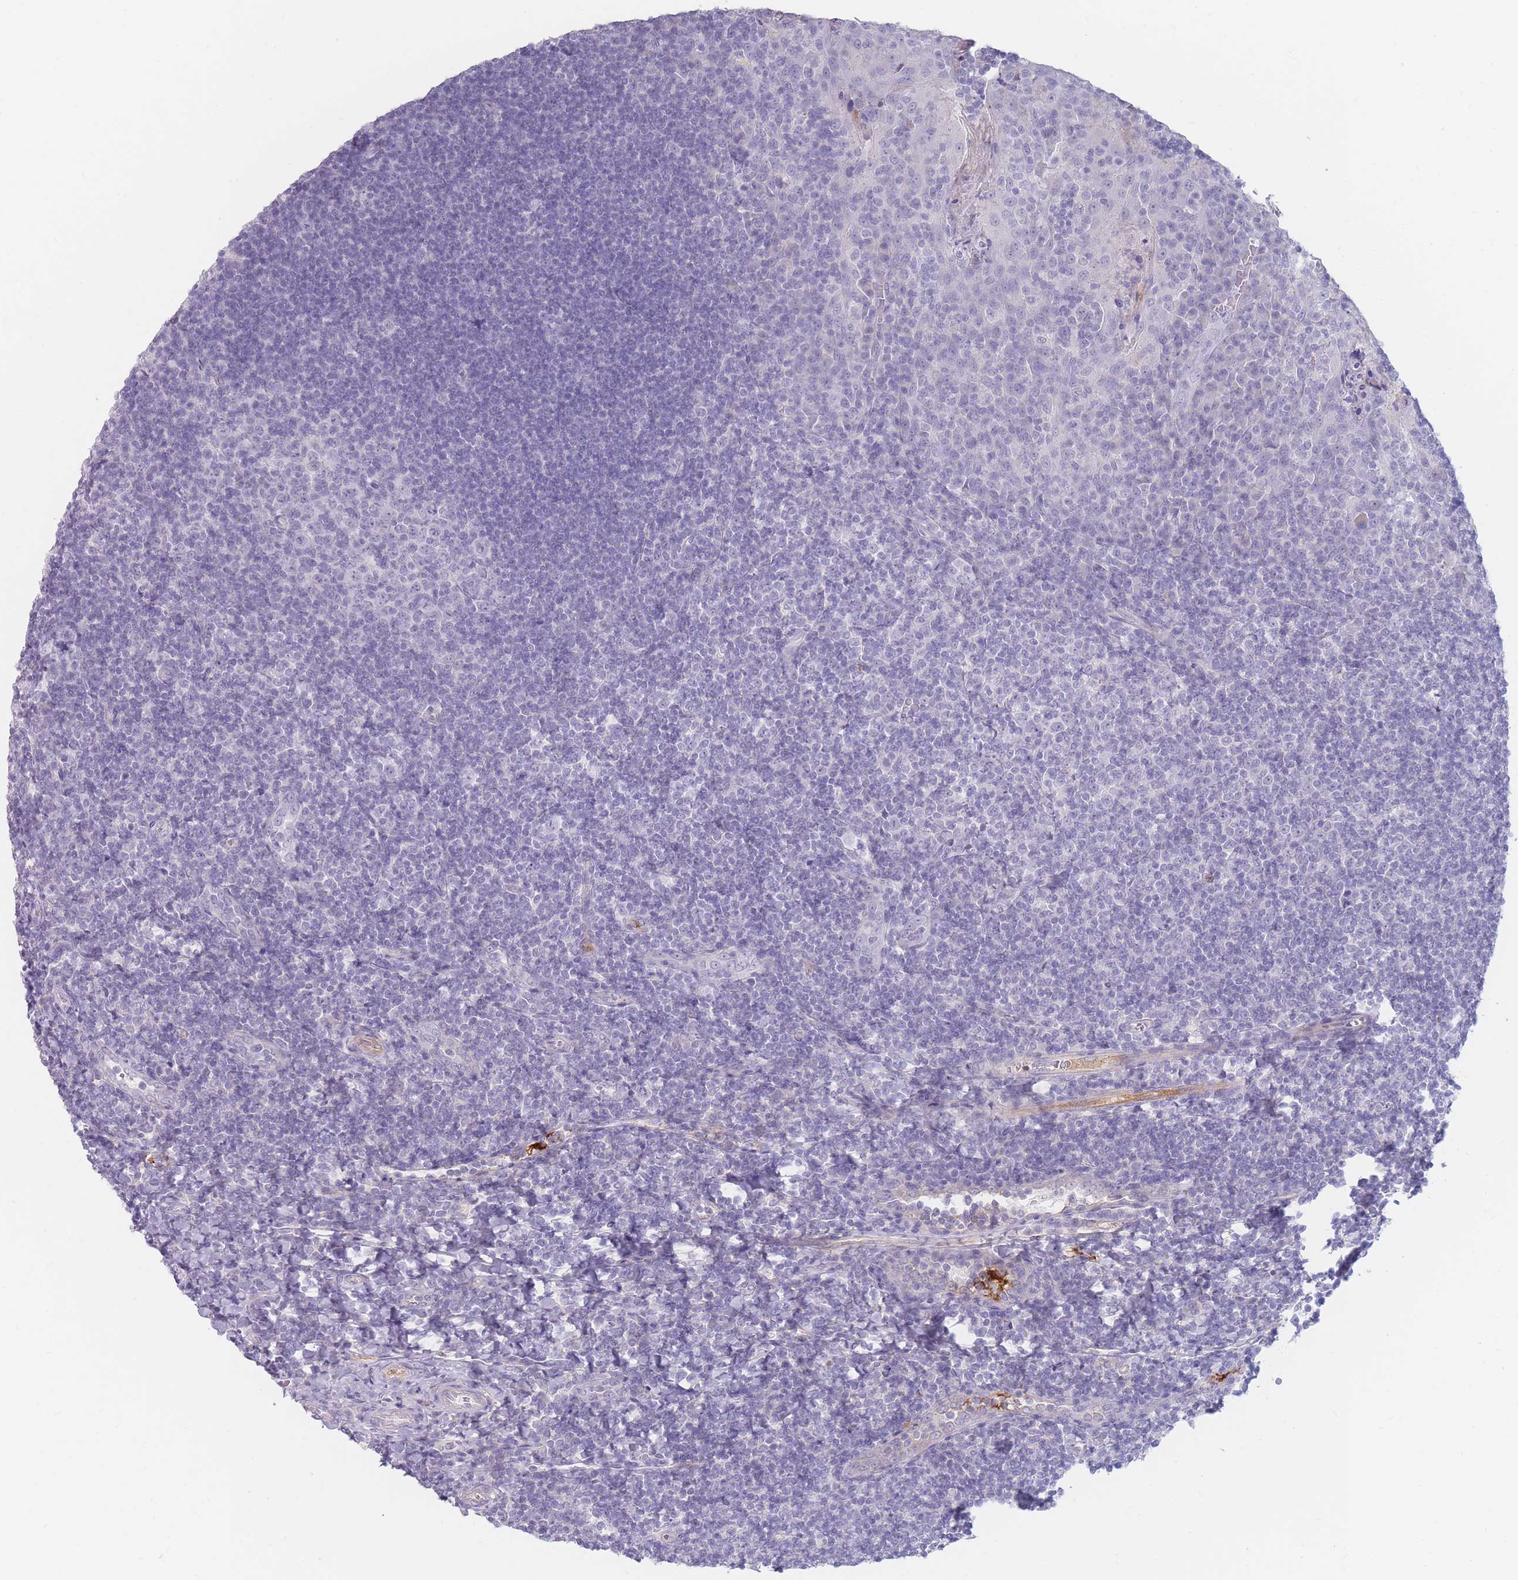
{"staining": {"intensity": "negative", "quantity": "none", "location": "none"}, "tissue": "tonsil", "cell_type": "Germinal center cells", "image_type": "normal", "snomed": [{"axis": "morphology", "description": "Normal tissue, NOS"}, {"axis": "topography", "description": "Tonsil"}], "caption": "An image of human tonsil is negative for staining in germinal center cells. The staining was performed using DAB (3,3'-diaminobenzidine) to visualize the protein expression in brown, while the nuclei were stained in blue with hematoxylin (Magnification: 20x).", "gene": "PRG4", "patient": {"sex": "male", "age": 17}}